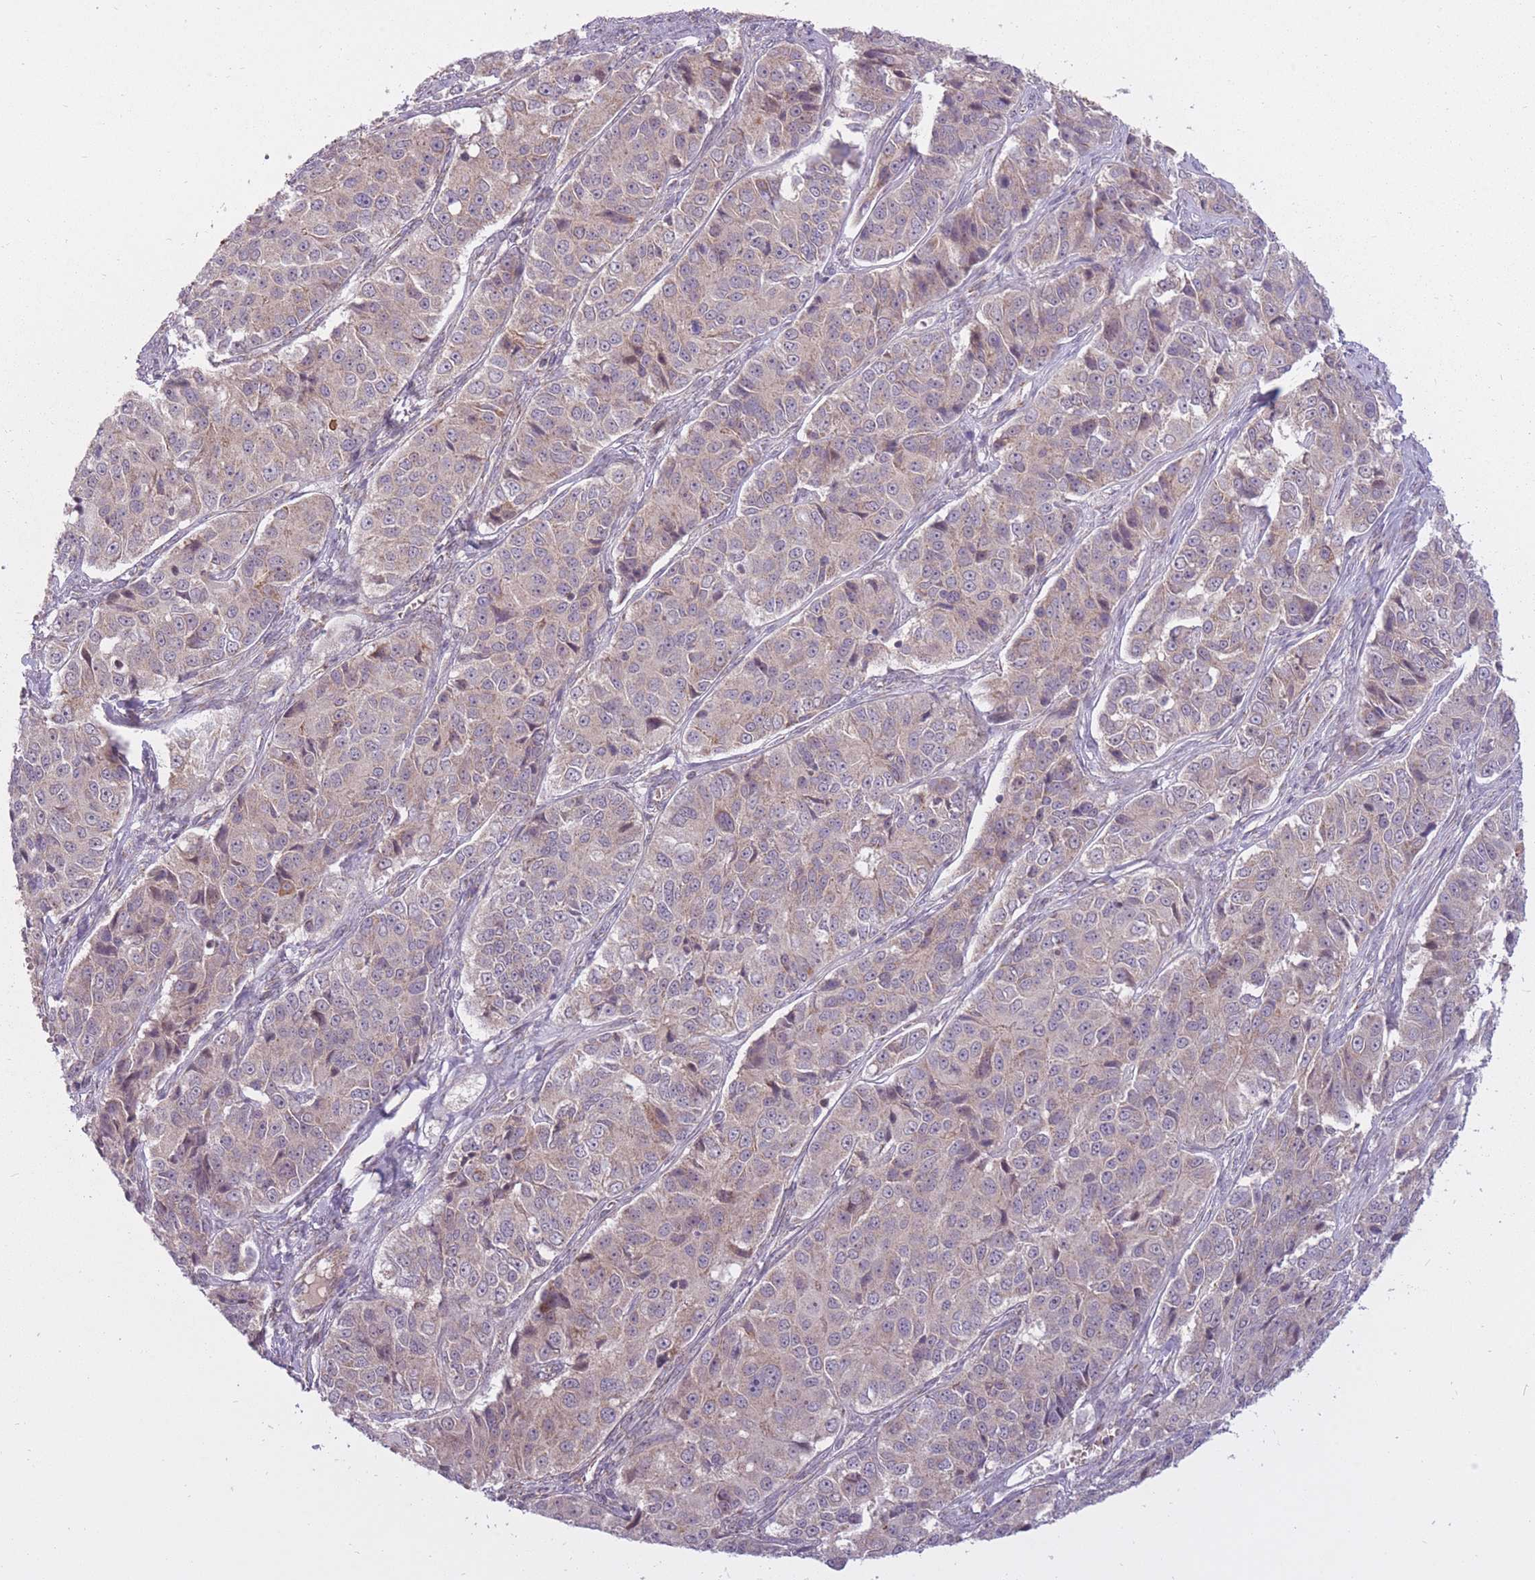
{"staining": {"intensity": "weak", "quantity": "25%-75%", "location": "cytoplasmic/membranous"}, "tissue": "ovarian cancer", "cell_type": "Tumor cells", "image_type": "cancer", "snomed": [{"axis": "morphology", "description": "Carcinoma, endometroid"}, {"axis": "topography", "description": "Ovary"}], "caption": "This photomicrograph shows immunohistochemistry (IHC) staining of ovarian endometroid carcinoma, with low weak cytoplasmic/membranous expression in about 25%-75% of tumor cells.", "gene": "LIN7C", "patient": {"sex": "female", "age": 51}}